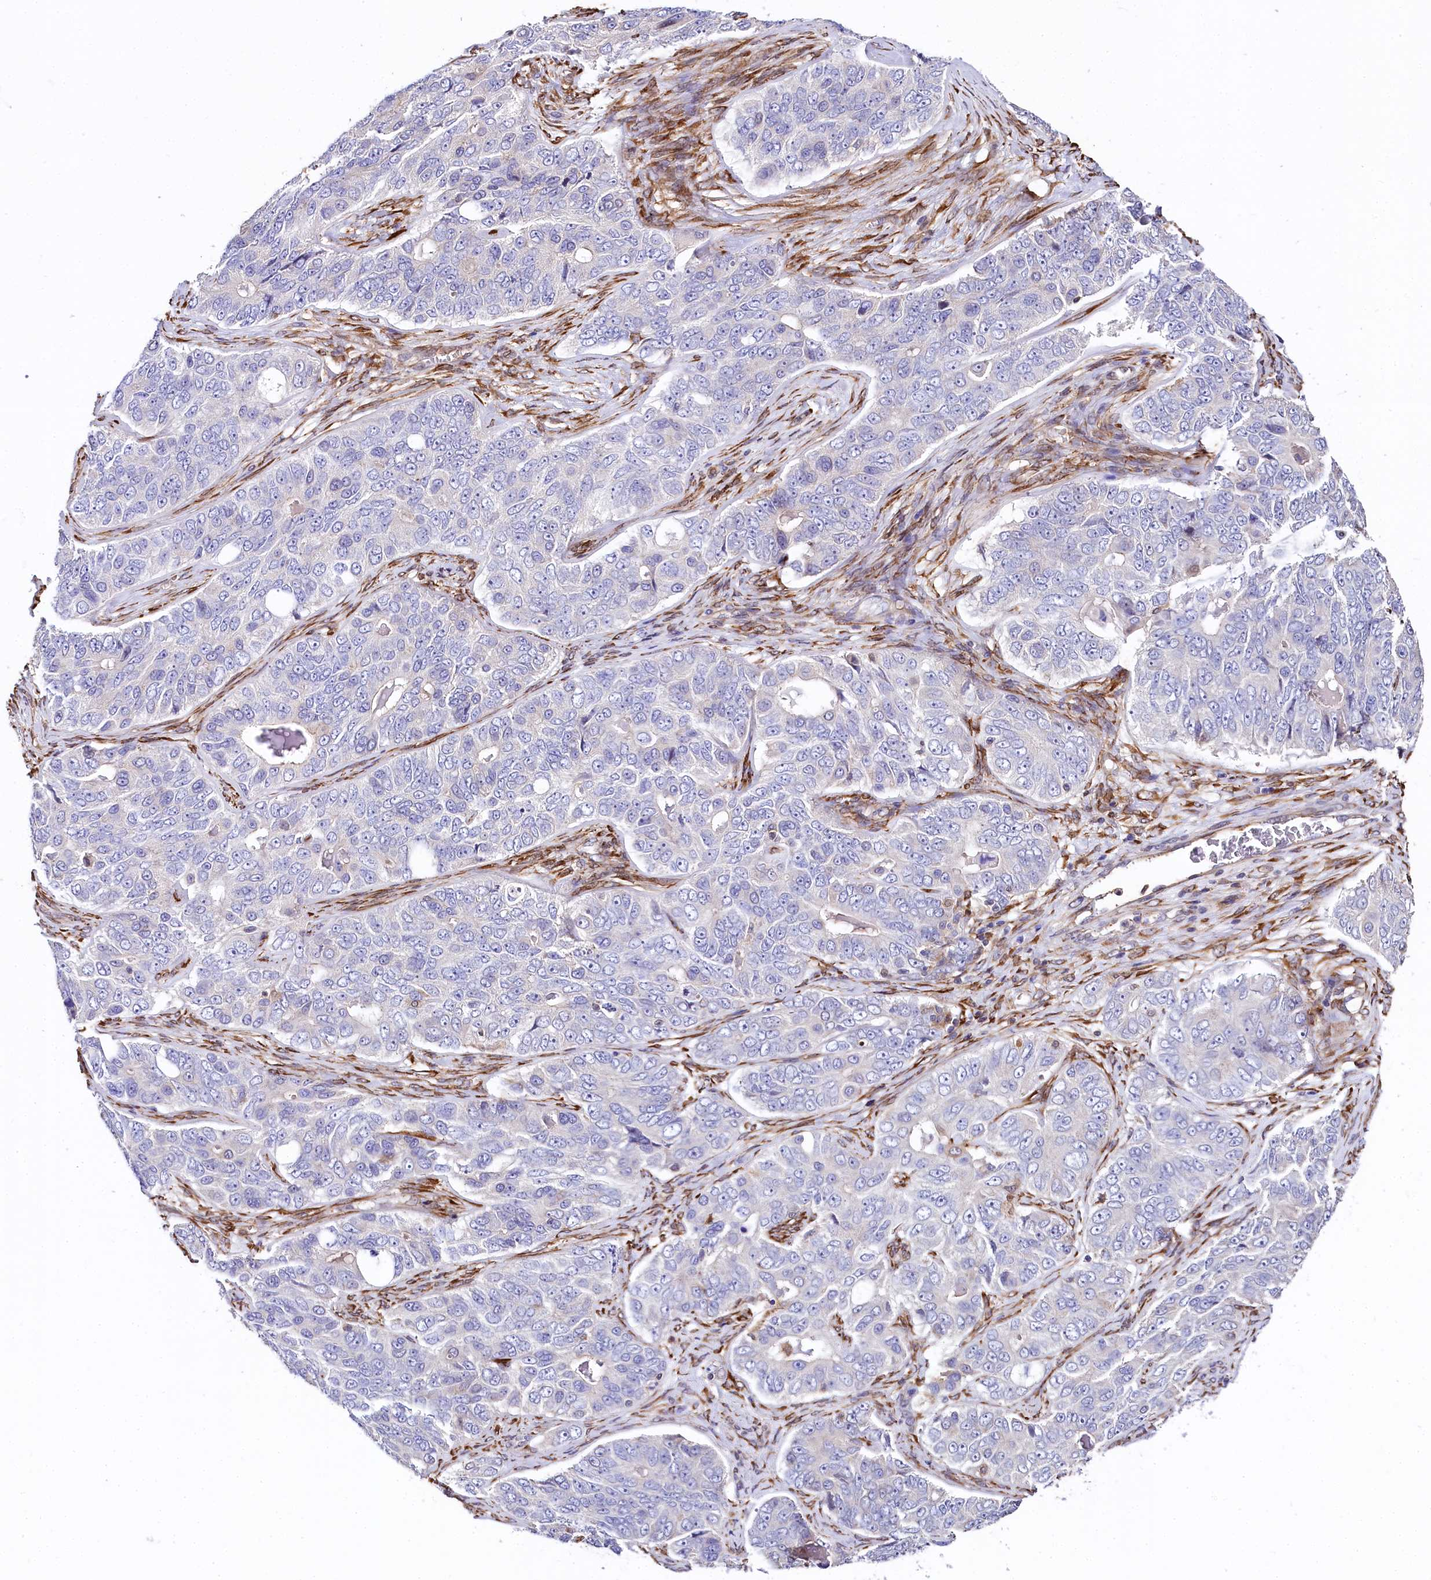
{"staining": {"intensity": "negative", "quantity": "none", "location": "none"}, "tissue": "ovarian cancer", "cell_type": "Tumor cells", "image_type": "cancer", "snomed": [{"axis": "morphology", "description": "Carcinoma, endometroid"}, {"axis": "topography", "description": "Ovary"}], "caption": "Immunohistochemistry (IHC) photomicrograph of neoplastic tissue: human endometroid carcinoma (ovarian) stained with DAB demonstrates no significant protein staining in tumor cells.", "gene": "FCHSD2", "patient": {"sex": "female", "age": 51}}